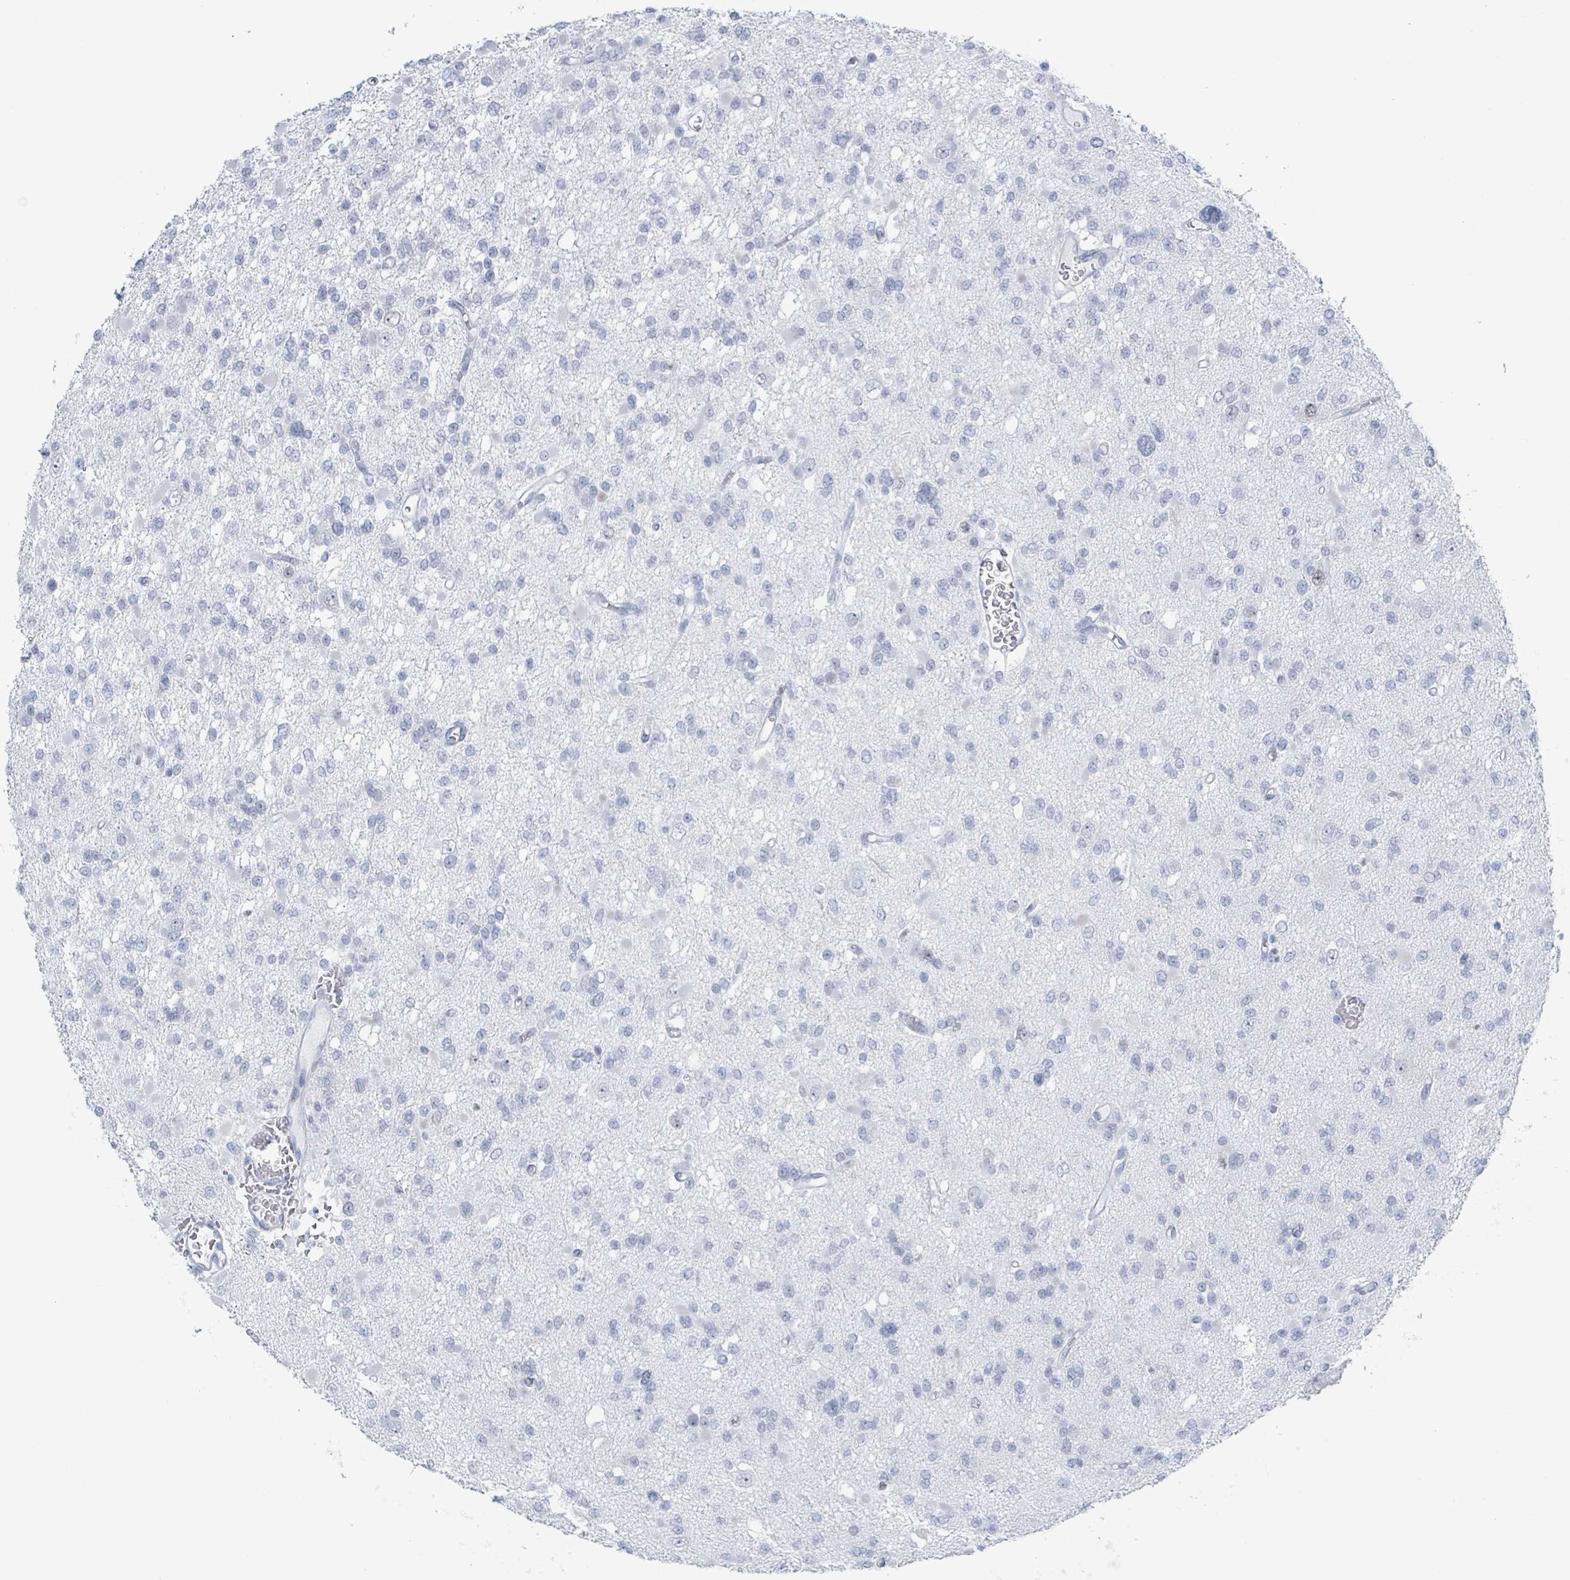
{"staining": {"intensity": "negative", "quantity": "none", "location": "none"}, "tissue": "glioma", "cell_type": "Tumor cells", "image_type": "cancer", "snomed": [{"axis": "morphology", "description": "Glioma, malignant, Low grade"}, {"axis": "topography", "description": "Brain"}], "caption": "The photomicrograph shows no staining of tumor cells in malignant low-grade glioma.", "gene": "GPR15LG", "patient": {"sex": "female", "age": 22}}